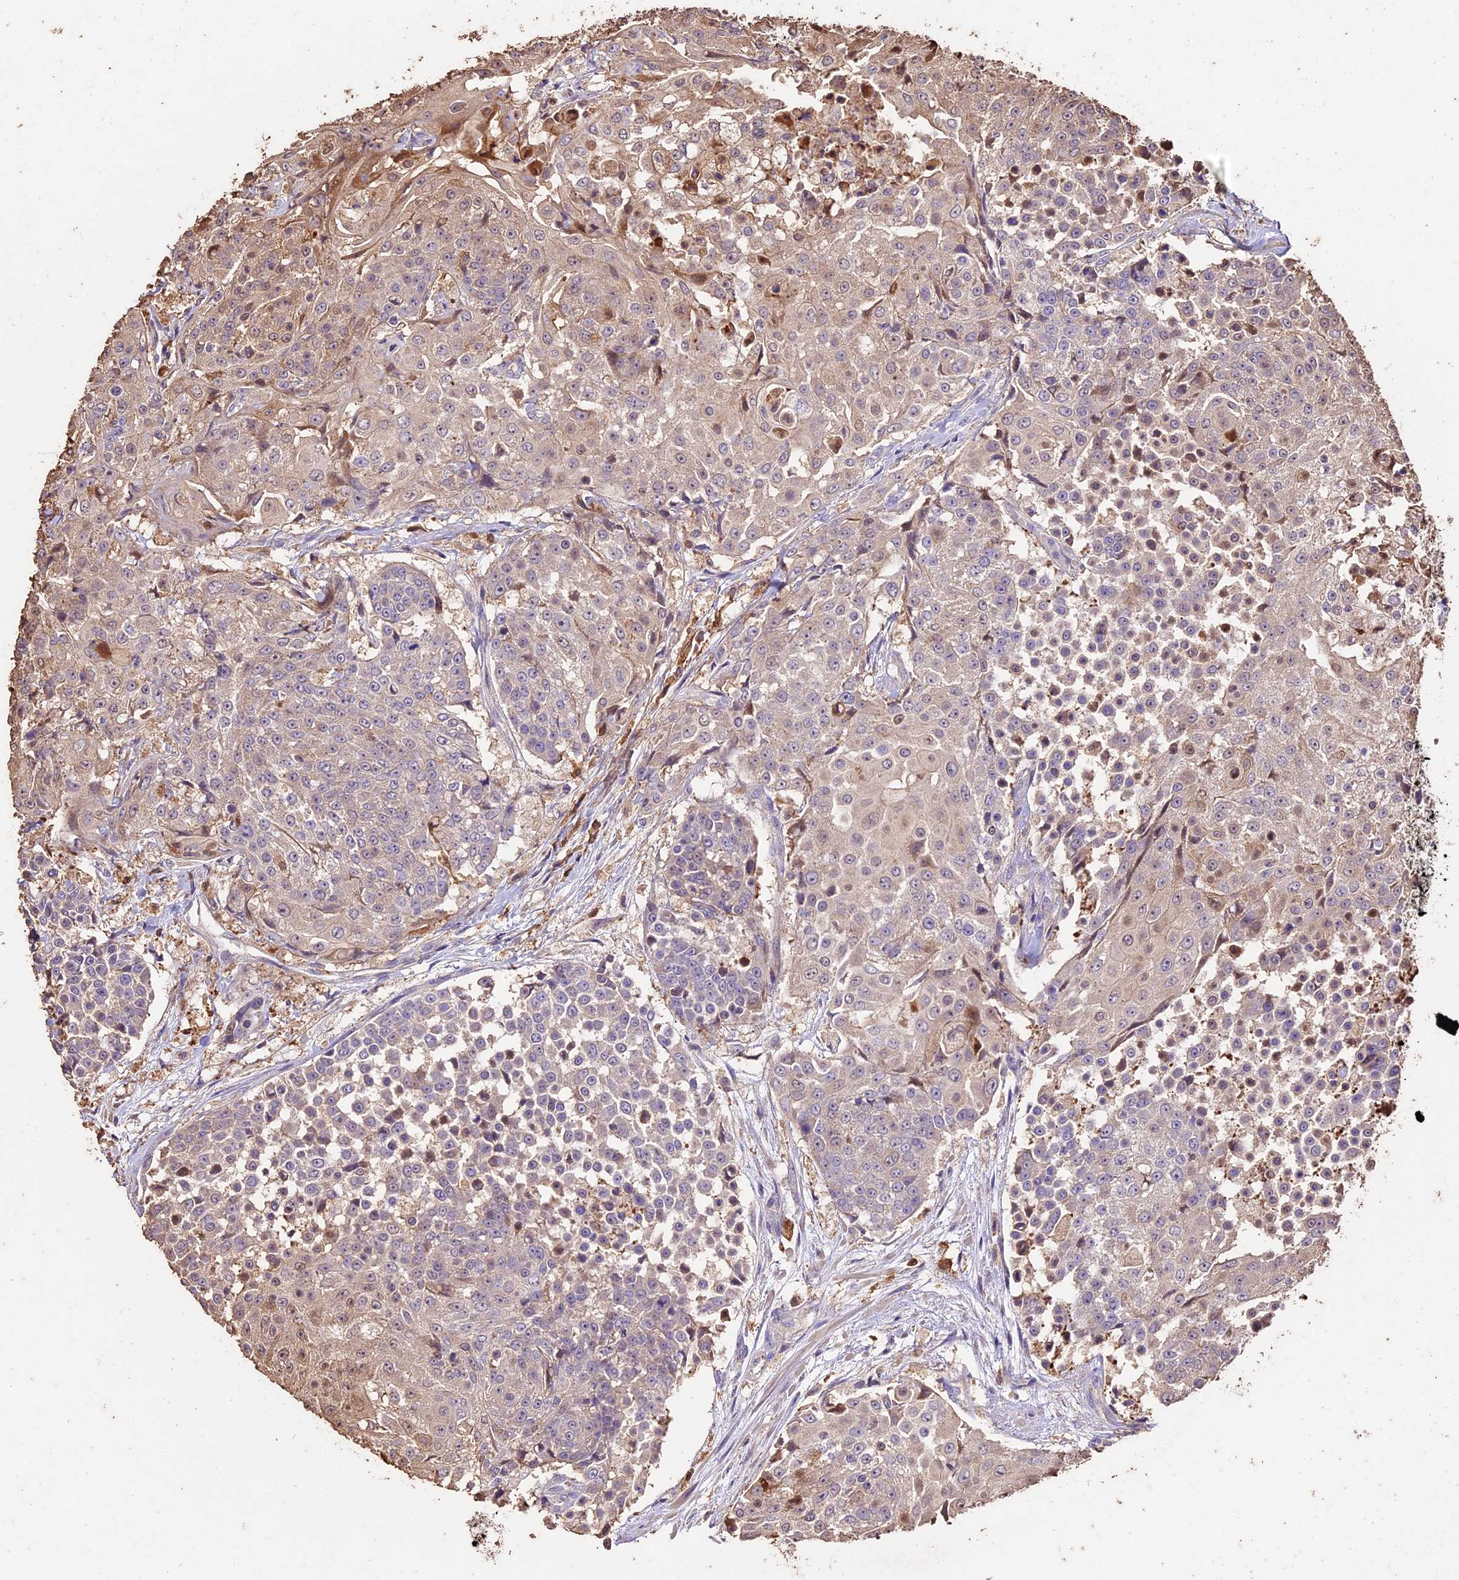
{"staining": {"intensity": "negative", "quantity": "none", "location": "none"}, "tissue": "urothelial cancer", "cell_type": "Tumor cells", "image_type": "cancer", "snomed": [{"axis": "morphology", "description": "Urothelial carcinoma, High grade"}, {"axis": "topography", "description": "Urinary bladder"}], "caption": "High-grade urothelial carcinoma was stained to show a protein in brown. There is no significant staining in tumor cells. (DAB (3,3'-diaminobenzidine) immunohistochemistry (IHC) with hematoxylin counter stain).", "gene": "CRLF1", "patient": {"sex": "female", "age": 63}}